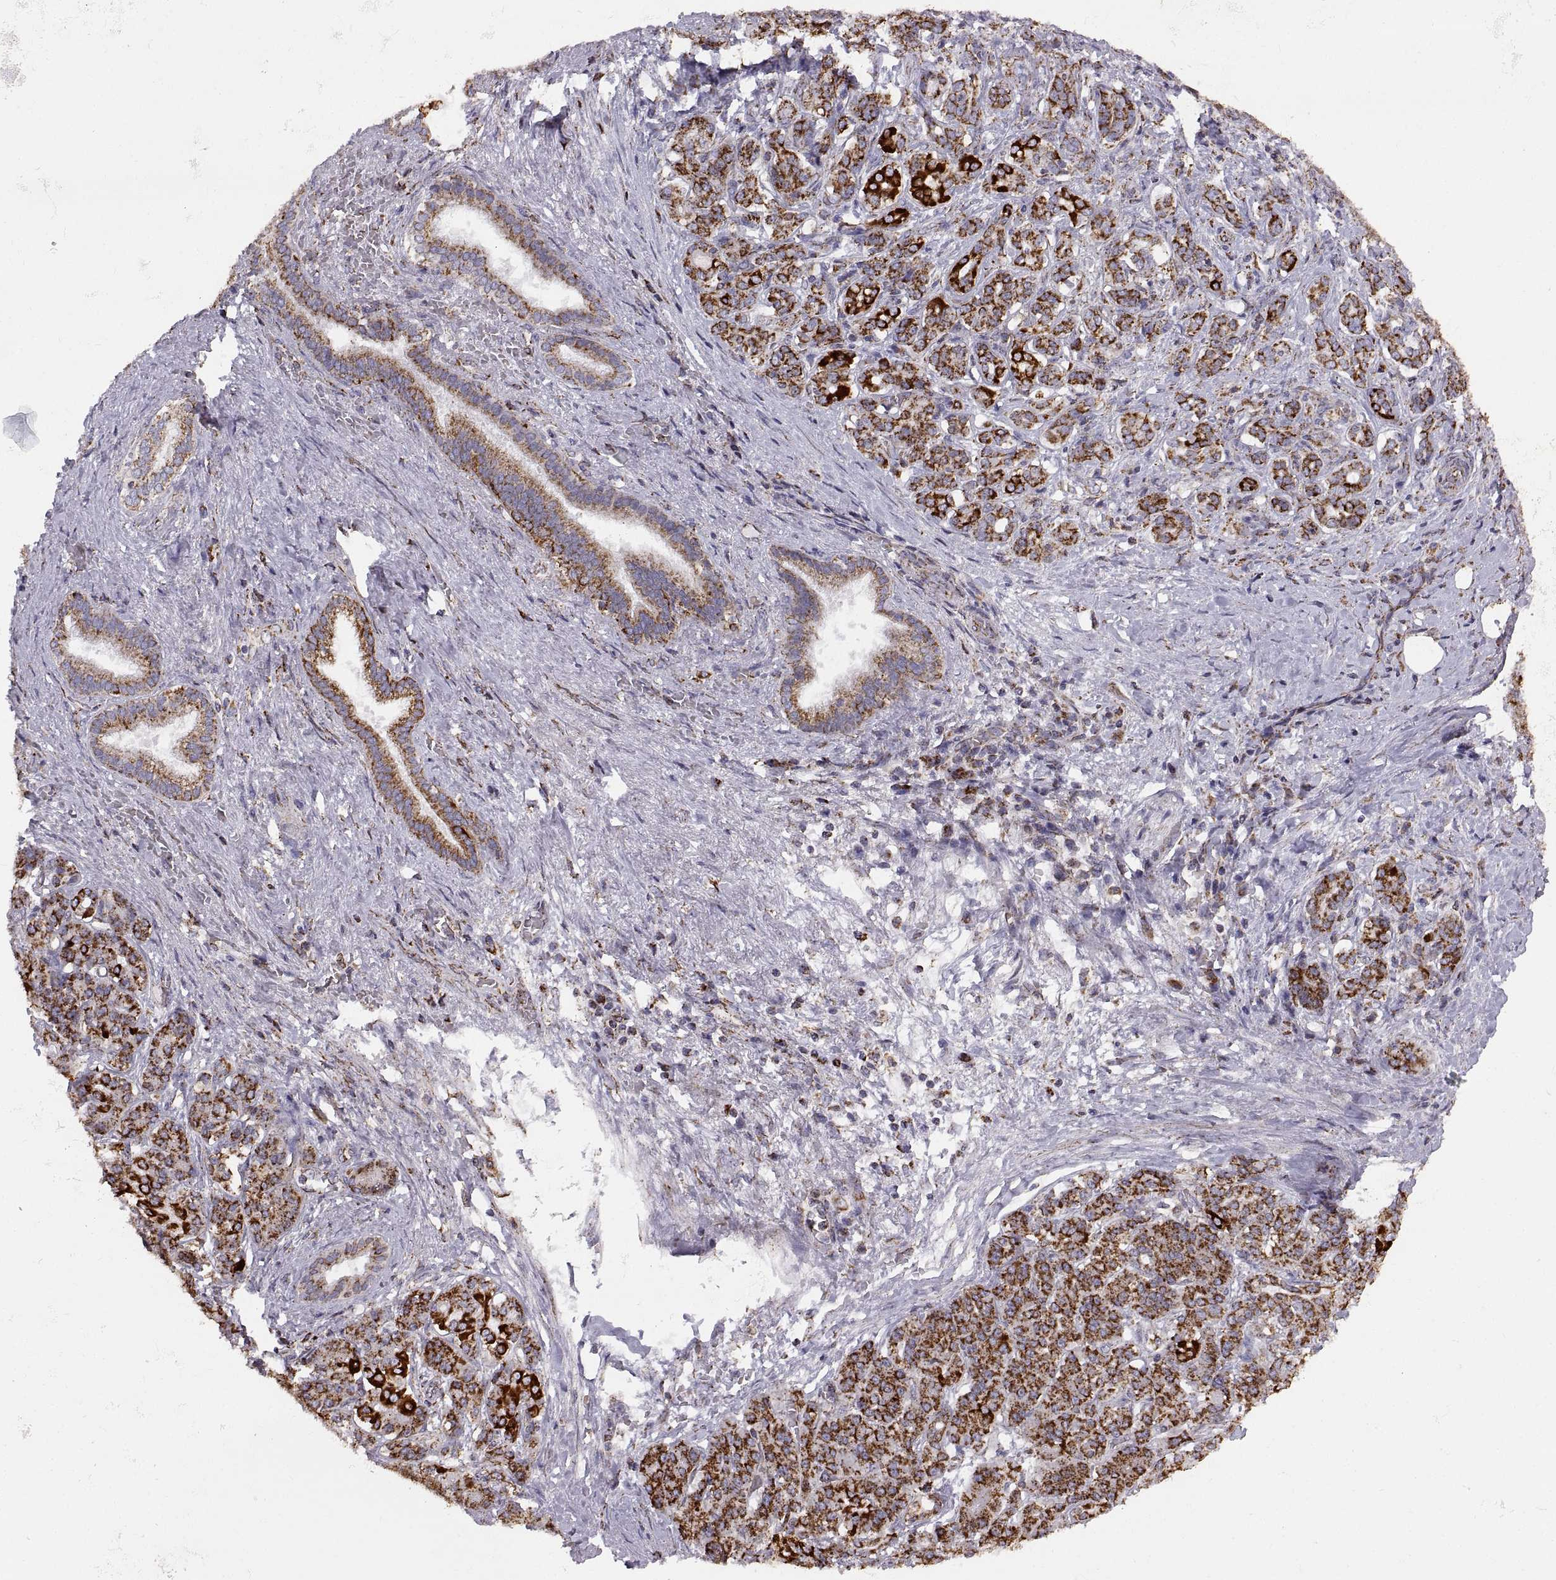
{"staining": {"intensity": "strong", "quantity": ">75%", "location": "cytoplasmic/membranous"}, "tissue": "pancreatic cancer", "cell_type": "Tumor cells", "image_type": "cancer", "snomed": [{"axis": "morphology", "description": "Normal tissue, NOS"}, {"axis": "morphology", "description": "Inflammation, NOS"}, {"axis": "morphology", "description": "Adenocarcinoma, NOS"}, {"axis": "topography", "description": "Pancreas"}], "caption": "This is an image of immunohistochemistry (IHC) staining of pancreatic cancer (adenocarcinoma), which shows strong staining in the cytoplasmic/membranous of tumor cells.", "gene": "ARSD", "patient": {"sex": "male", "age": 57}}